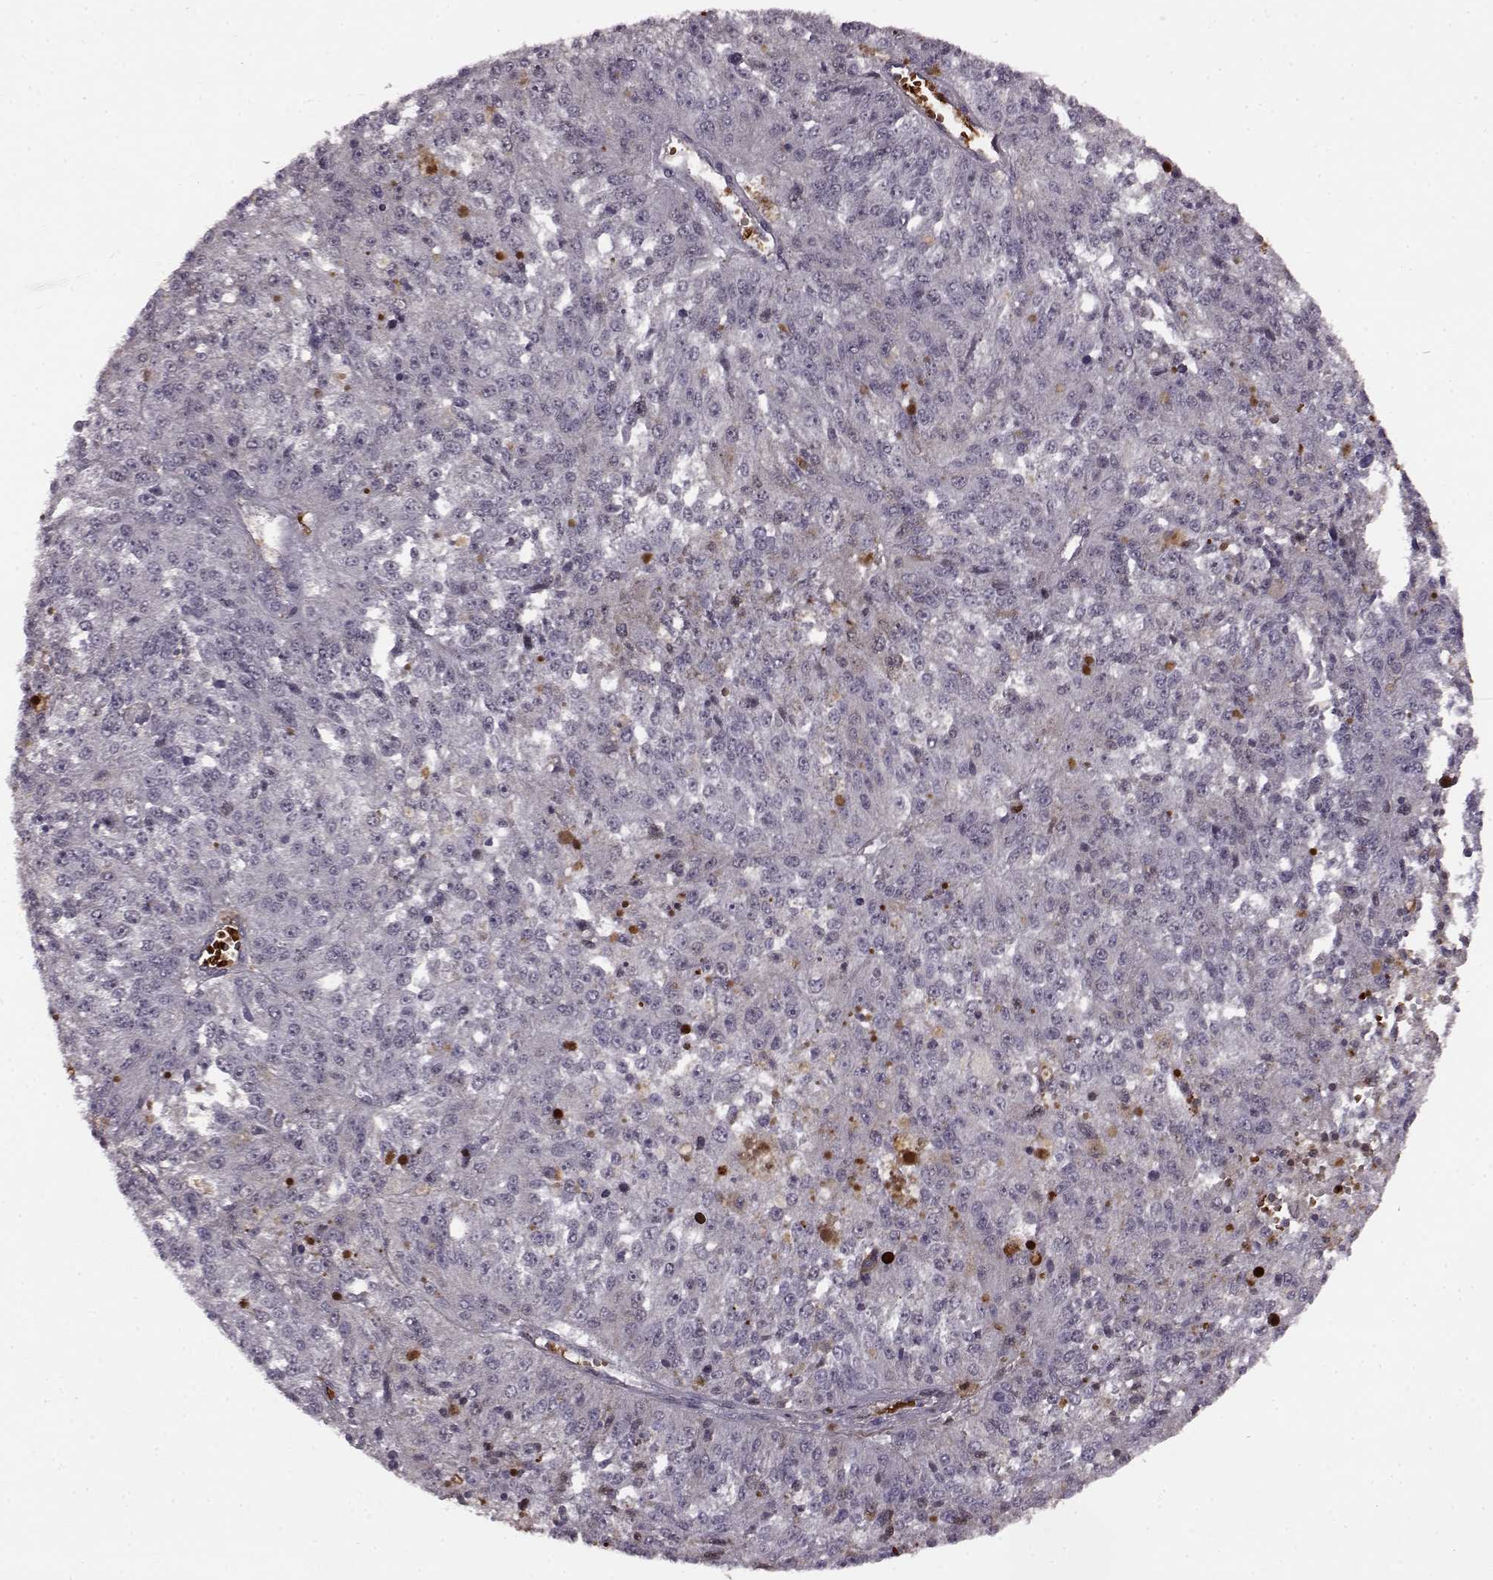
{"staining": {"intensity": "negative", "quantity": "none", "location": "none"}, "tissue": "melanoma", "cell_type": "Tumor cells", "image_type": "cancer", "snomed": [{"axis": "morphology", "description": "Malignant melanoma, Metastatic site"}, {"axis": "topography", "description": "Lymph node"}], "caption": "The immunohistochemistry (IHC) photomicrograph has no significant staining in tumor cells of malignant melanoma (metastatic site) tissue. (IHC, brightfield microscopy, high magnification).", "gene": "PROP1", "patient": {"sex": "female", "age": 64}}